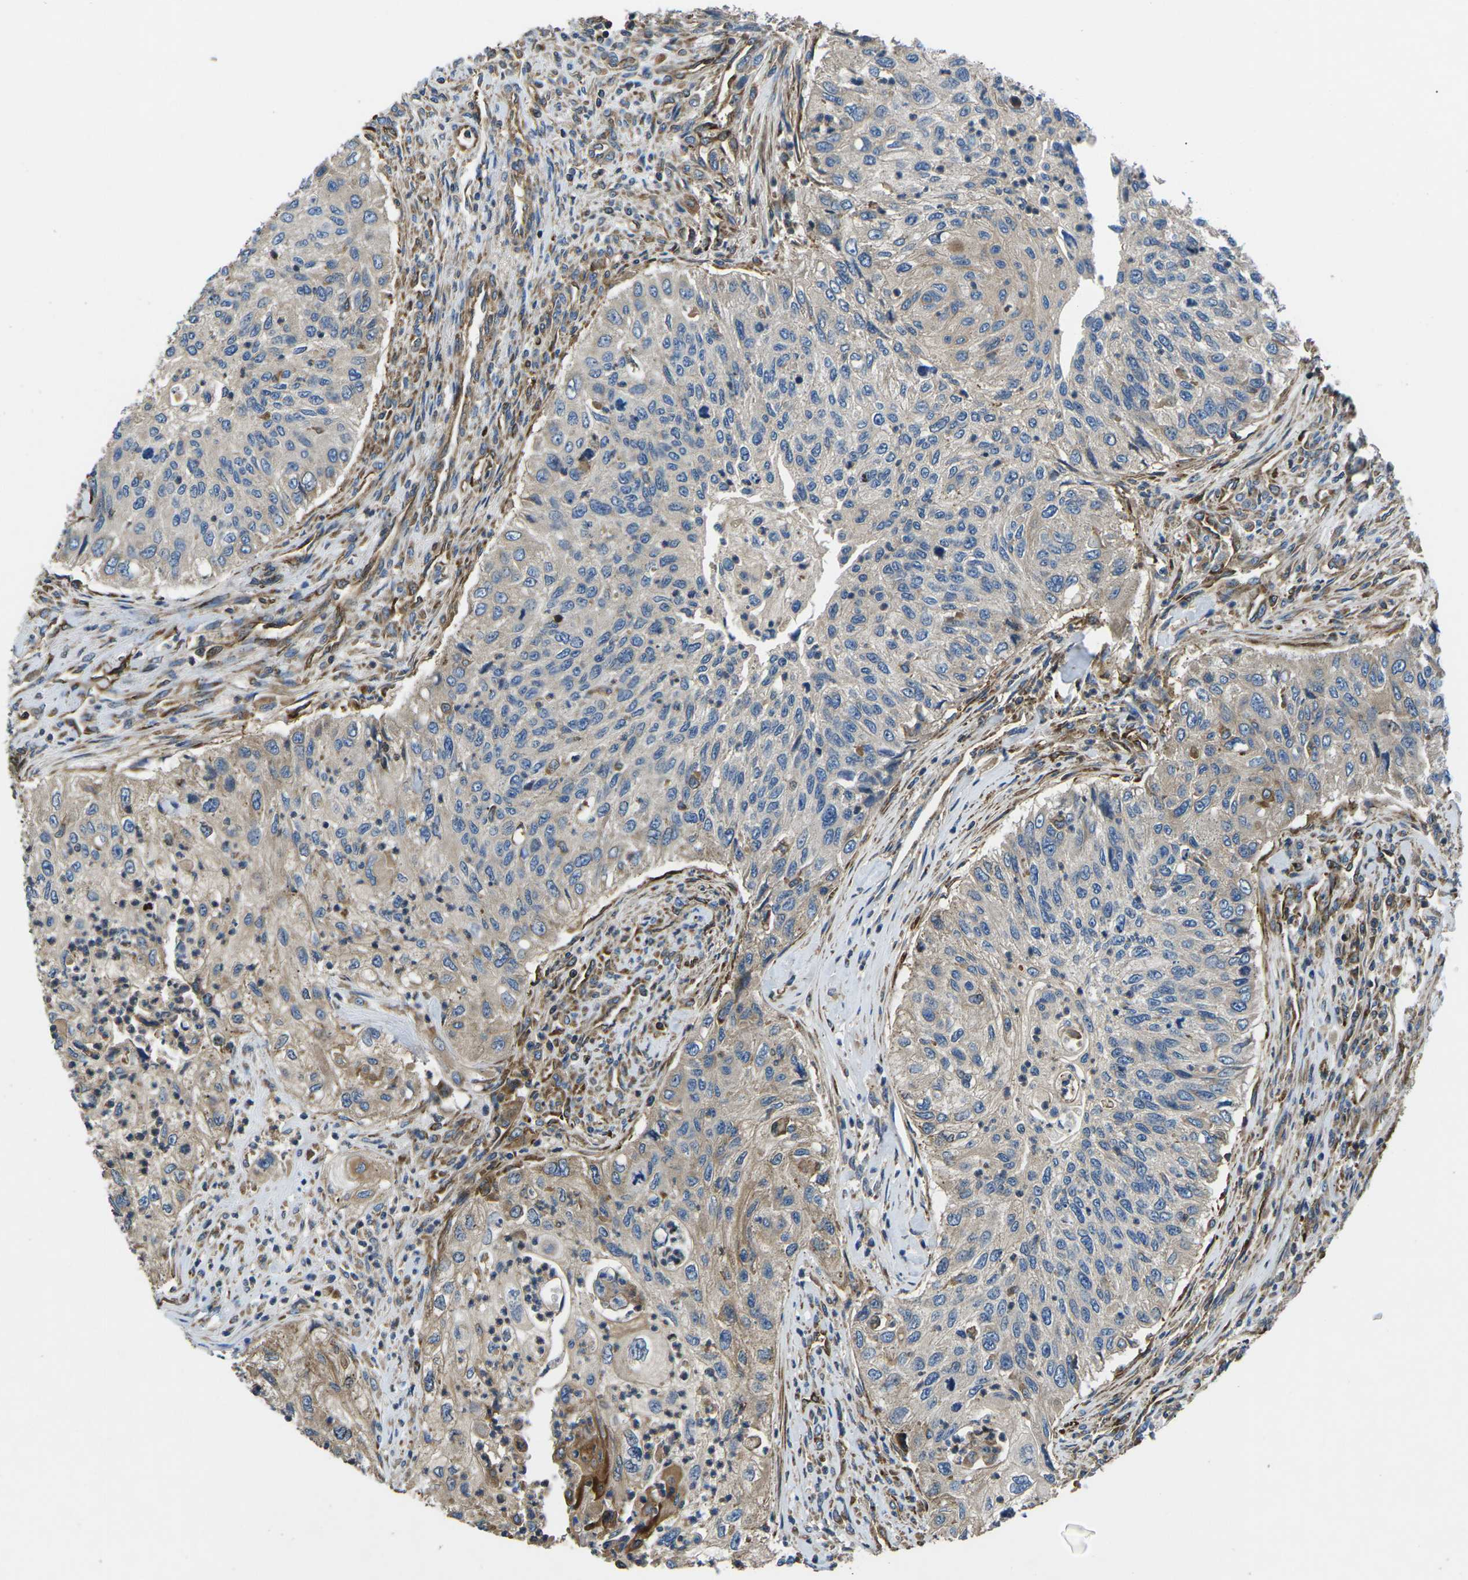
{"staining": {"intensity": "weak", "quantity": "25%-75%", "location": "cytoplasmic/membranous"}, "tissue": "urothelial cancer", "cell_type": "Tumor cells", "image_type": "cancer", "snomed": [{"axis": "morphology", "description": "Urothelial carcinoma, High grade"}, {"axis": "topography", "description": "Urinary bladder"}], "caption": "This photomicrograph reveals immunohistochemistry (IHC) staining of human urothelial cancer, with low weak cytoplasmic/membranous positivity in approximately 25%-75% of tumor cells.", "gene": "KCNJ15", "patient": {"sex": "female", "age": 60}}